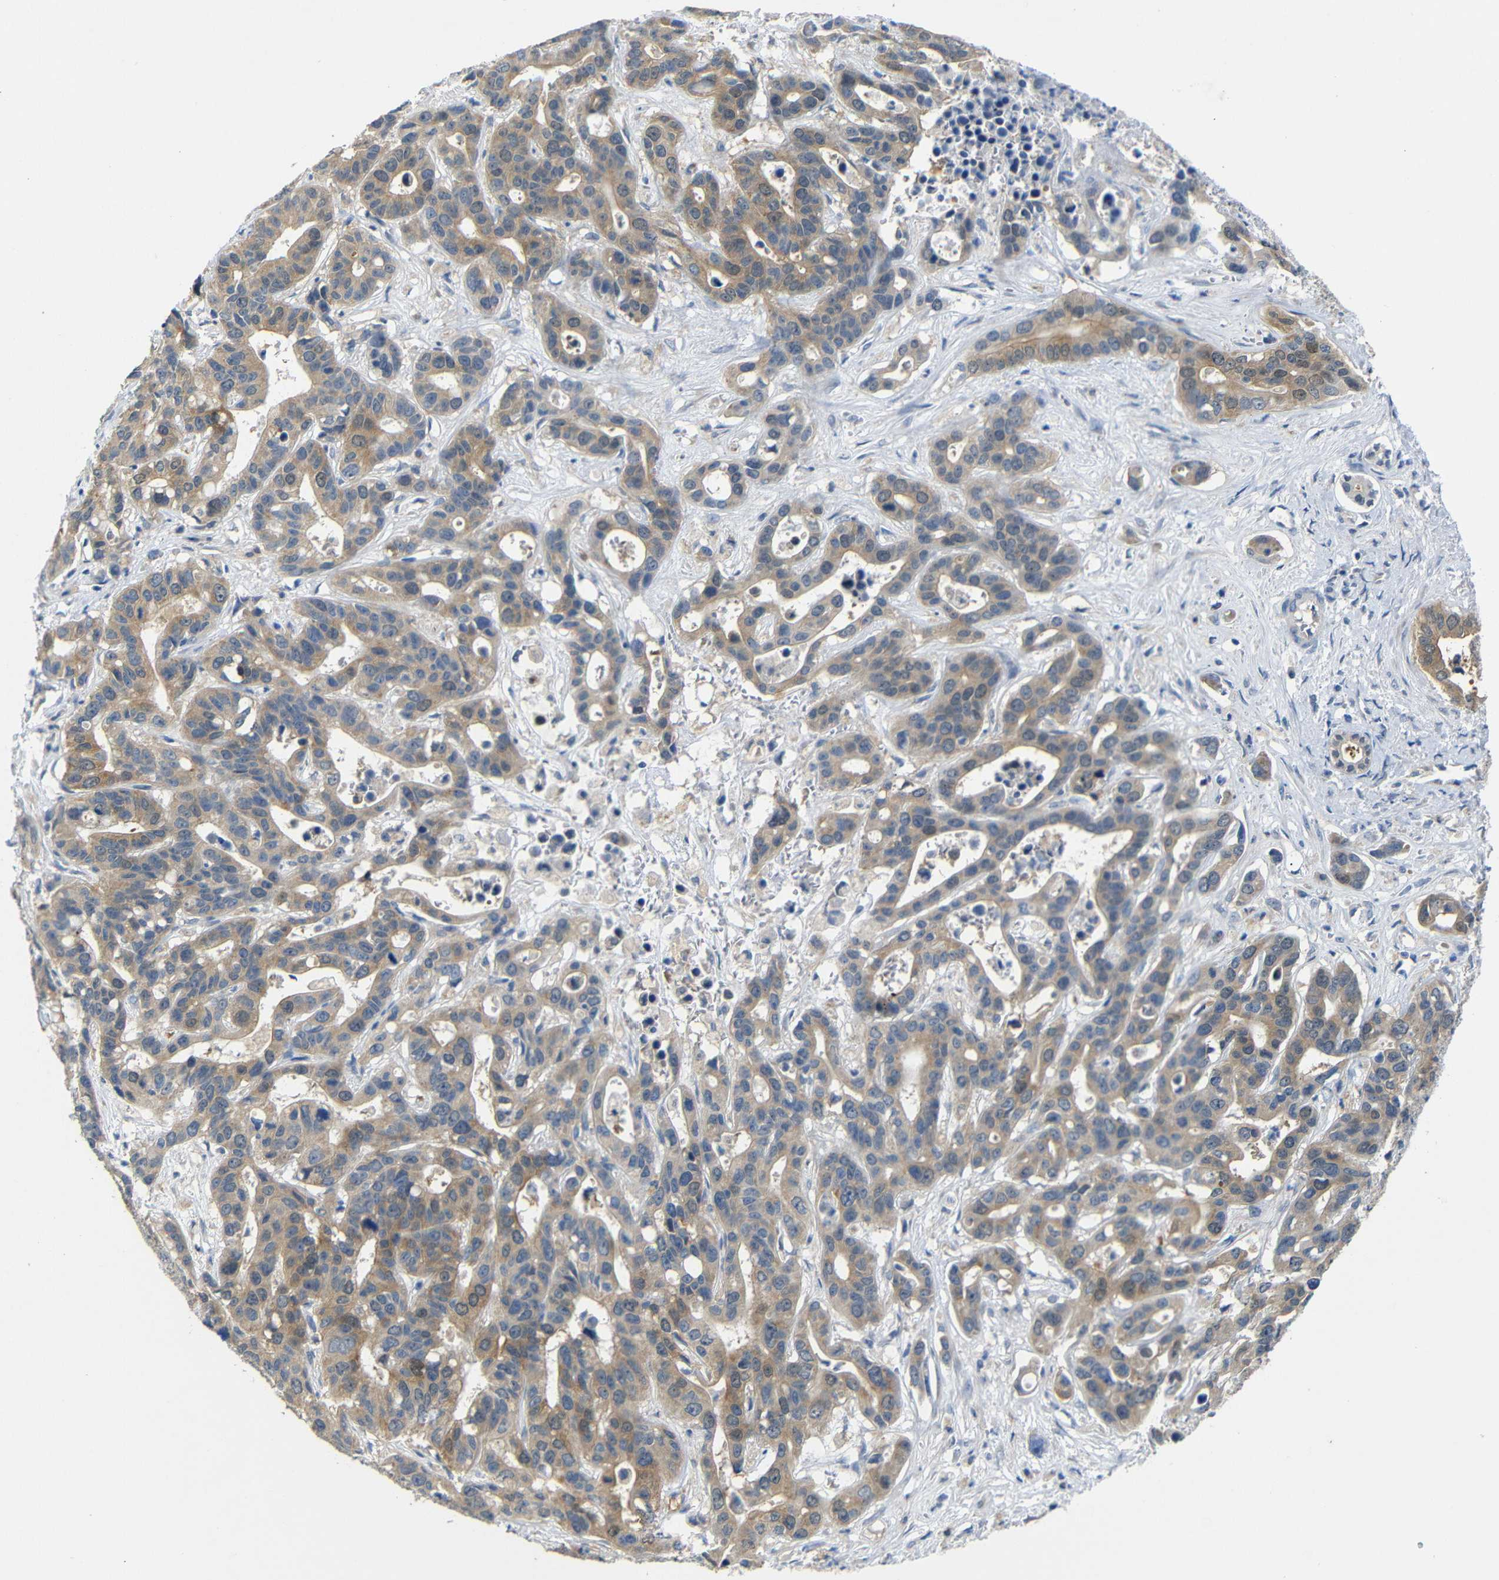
{"staining": {"intensity": "moderate", "quantity": ">75%", "location": "cytoplasmic/membranous"}, "tissue": "liver cancer", "cell_type": "Tumor cells", "image_type": "cancer", "snomed": [{"axis": "morphology", "description": "Cholangiocarcinoma"}, {"axis": "topography", "description": "Liver"}], "caption": "Protein positivity by immunohistochemistry (IHC) exhibits moderate cytoplasmic/membranous positivity in approximately >75% of tumor cells in liver cancer (cholangiocarcinoma).", "gene": "TBC1D32", "patient": {"sex": "female", "age": 65}}